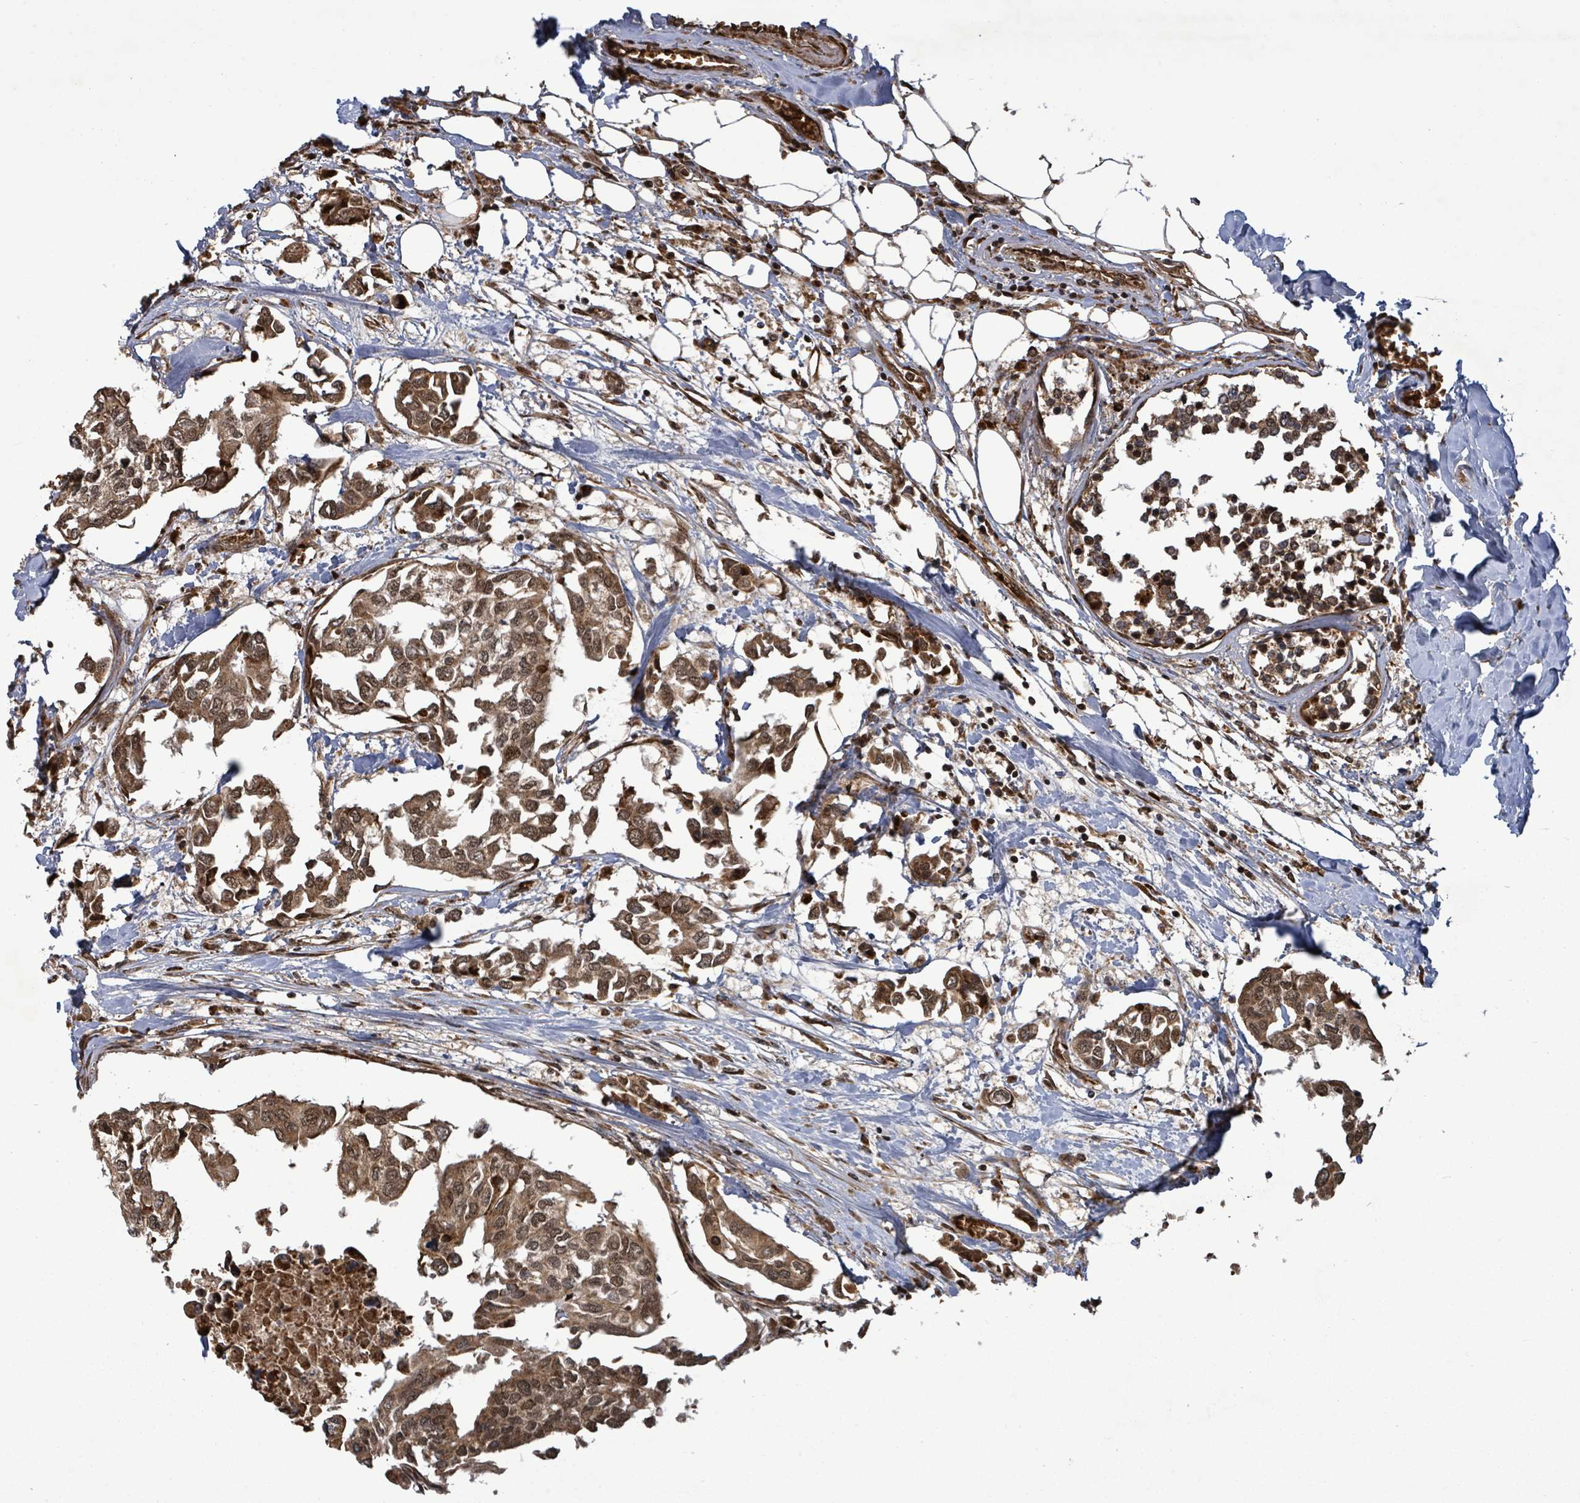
{"staining": {"intensity": "moderate", "quantity": ">75%", "location": "cytoplasmic/membranous,nuclear"}, "tissue": "breast cancer", "cell_type": "Tumor cells", "image_type": "cancer", "snomed": [{"axis": "morphology", "description": "Duct carcinoma"}, {"axis": "topography", "description": "Breast"}], "caption": "Breast cancer stained with immunohistochemistry (IHC) displays moderate cytoplasmic/membranous and nuclear staining in about >75% of tumor cells.", "gene": "PATZ1", "patient": {"sex": "female", "age": 83}}